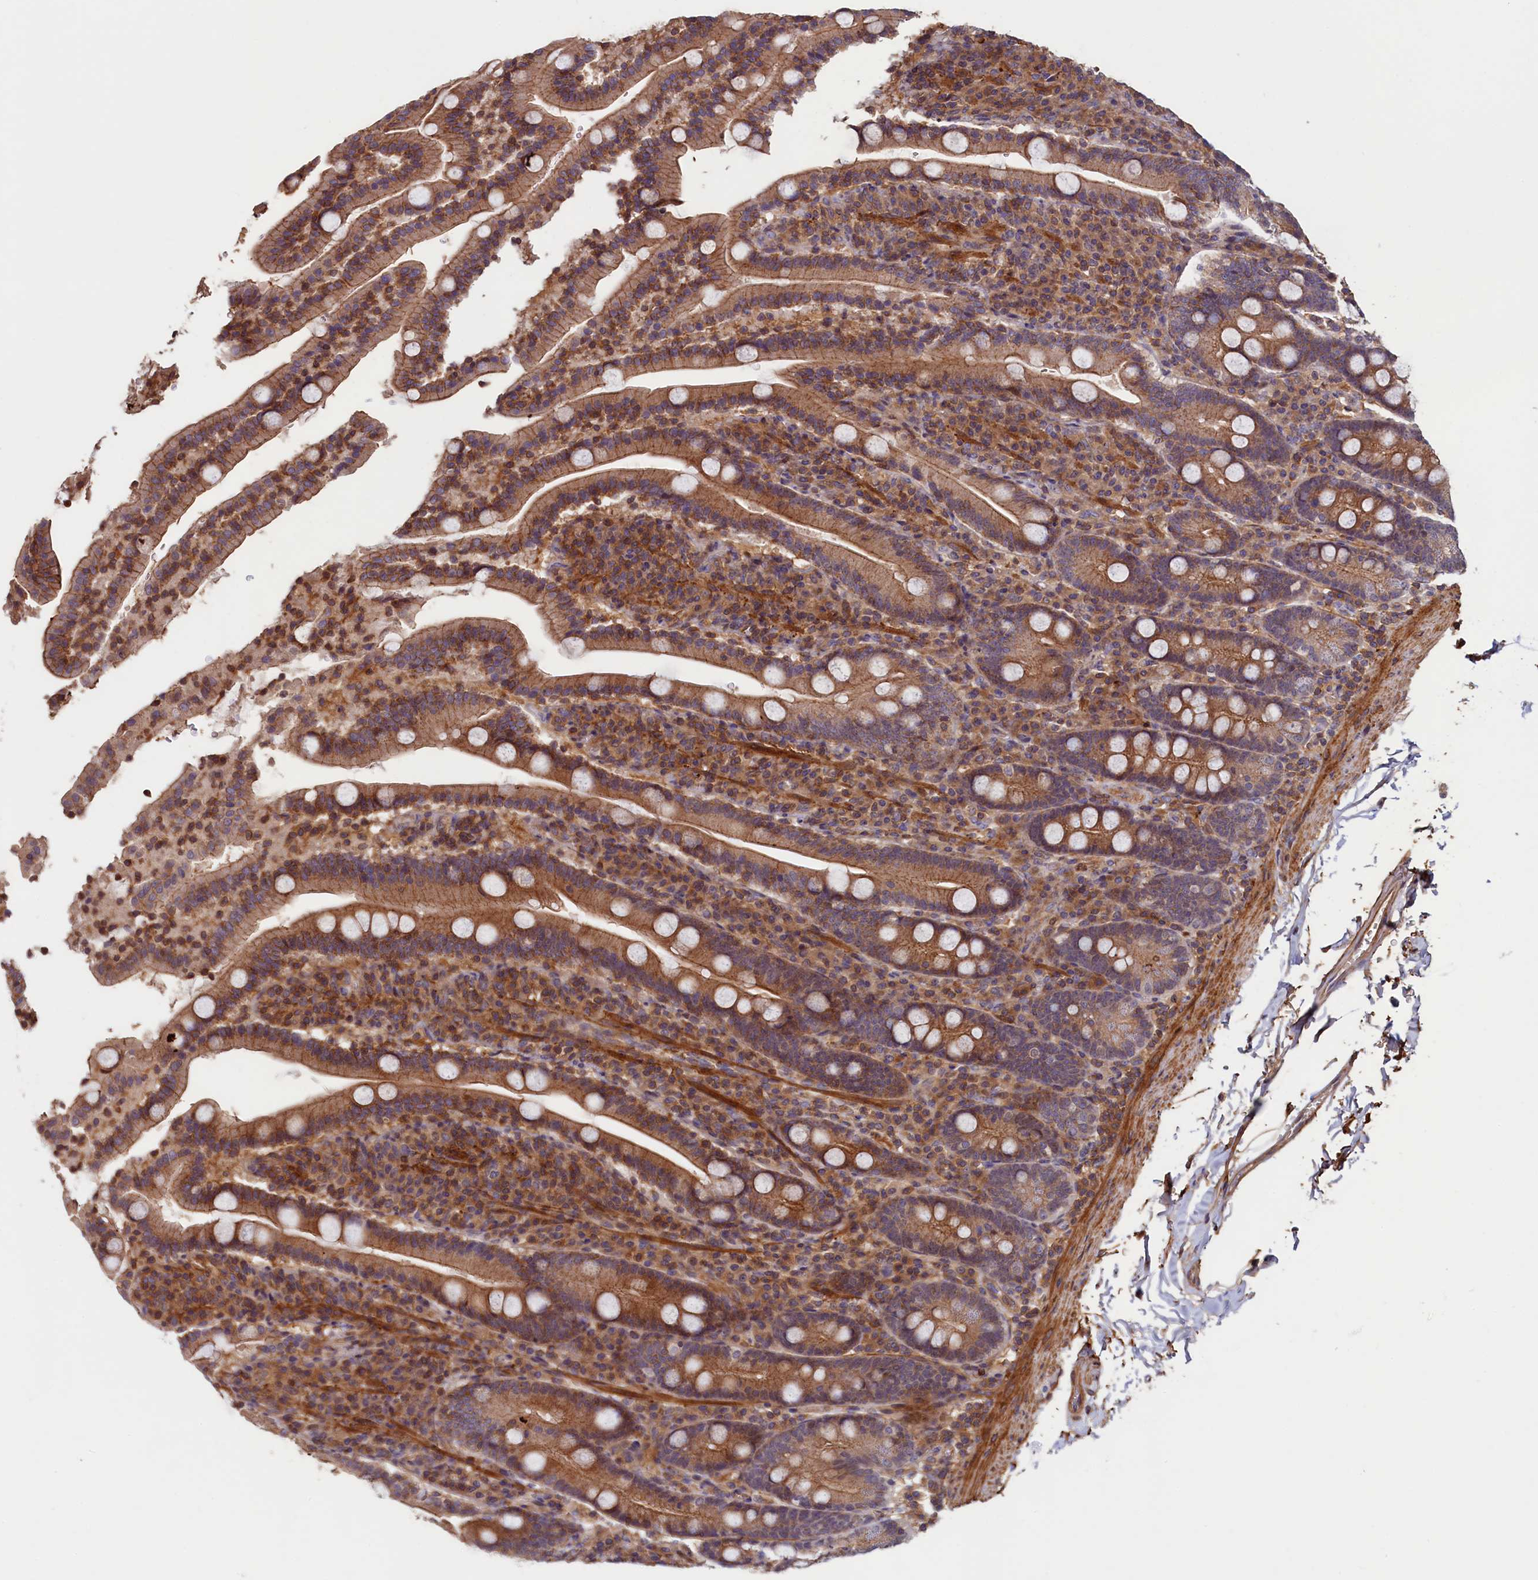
{"staining": {"intensity": "moderate", "quantity": ">75%", "location": "cytoplasmic/membranous"}, "tissue": "duodenum", "cell_type": "Glandular cells", "image_type": "normal", "snomed": [{"axis": "morphology", "description": "Normal tissue, NOS"}, {"axis": "topography", "description": "Duodenum"}], "caption": "Brown immunohistochemical staining in unremarkable duodenum reveals moderate cytoplasmic/membranous staining in approximately >75% of glandular cells.", "gene": "DUOXA1", "patient": {"sex": "male", "age": 35}}